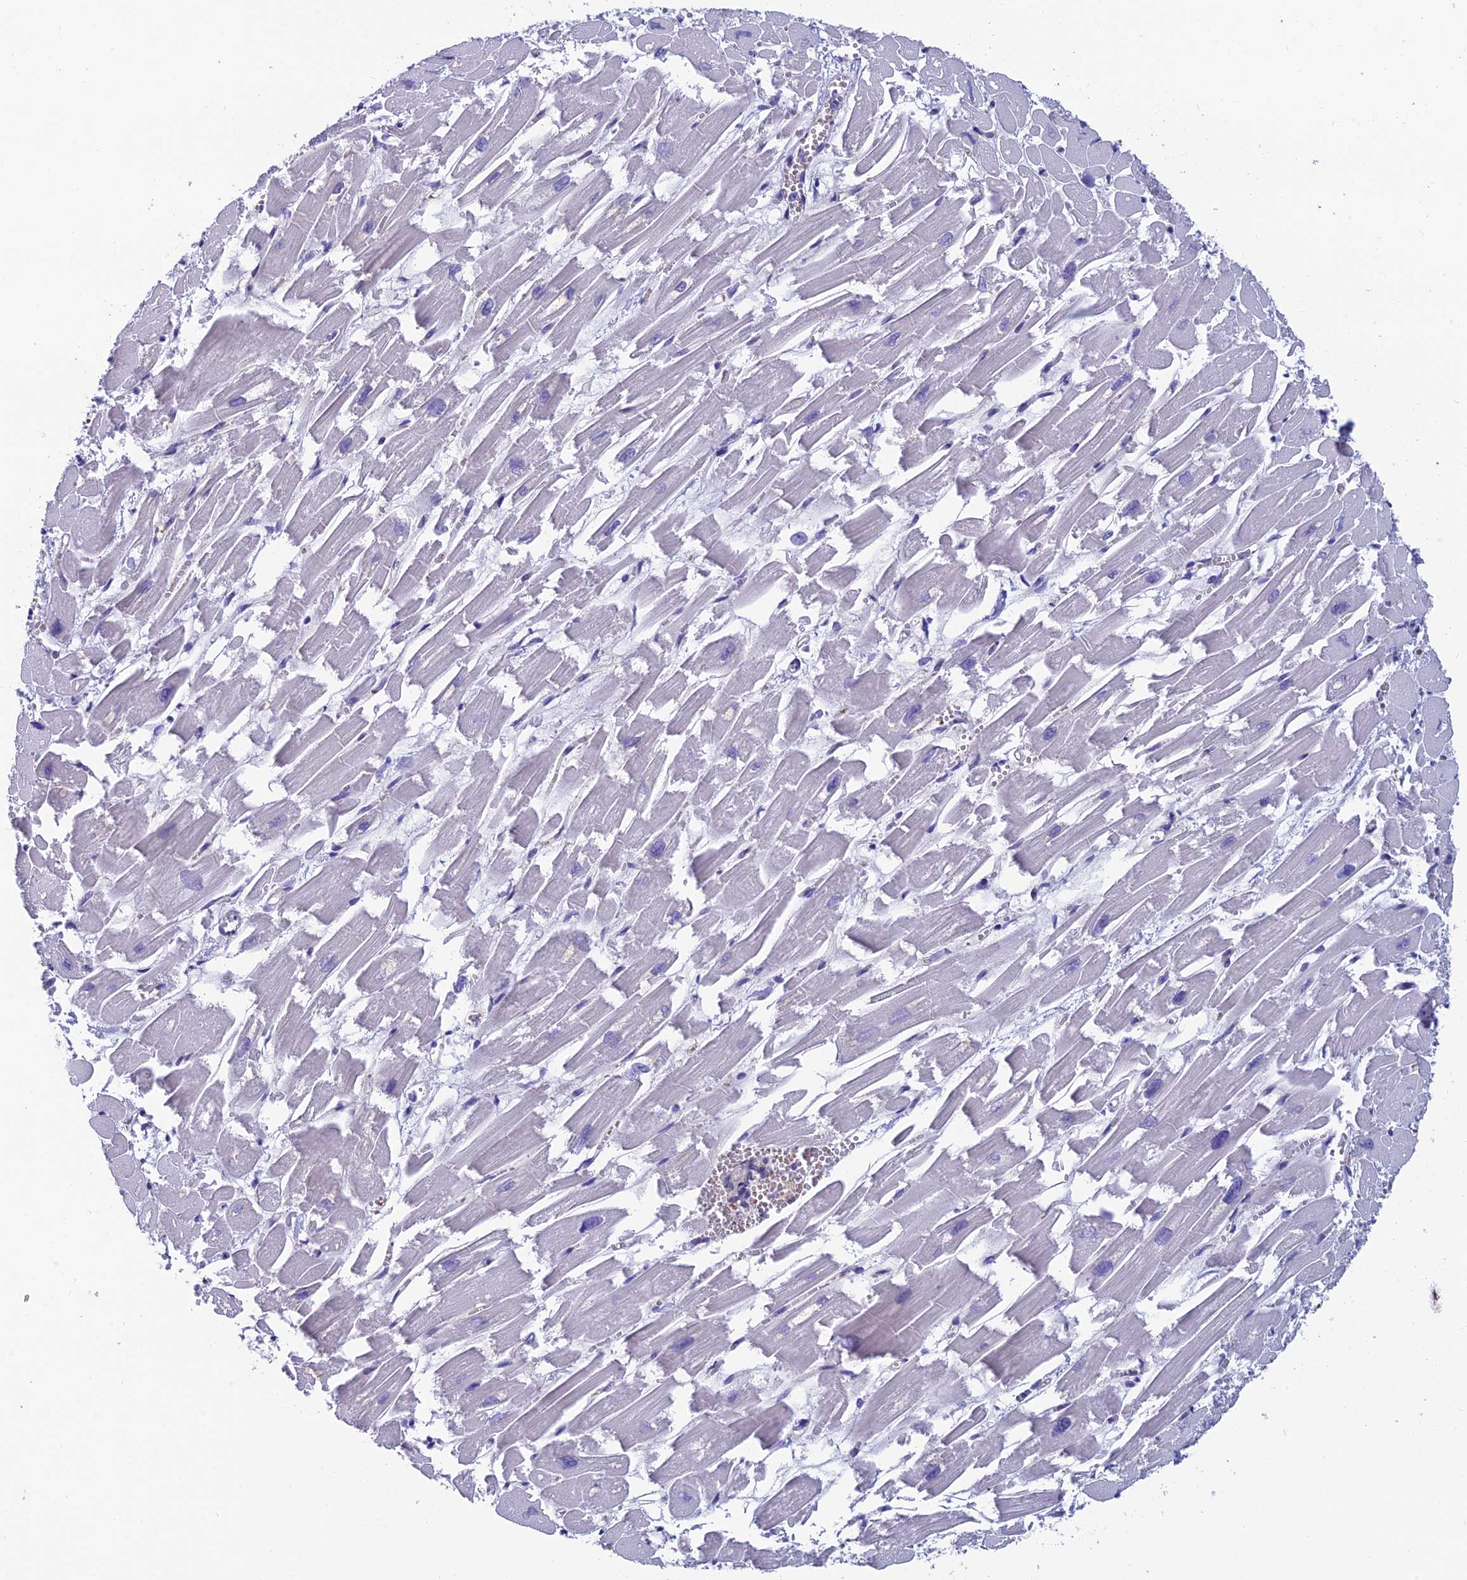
{"staining": {"intensity": "negative", "quantity": "none", "location": "none"}, "tissue": "heart muscle", "cell_type": "Cardiomyocytes", "image_type": "normal", "snomed": [{"axis": "morphology", "description": "Normal tissue, NOS"}, {"axis": "topography", "description": "Heart"}], "caption": "There is no significant staining in cardiomyocytes of heart muscle.", "gene": "MACIR", "patient": {"sex": "male", "age": 54}}